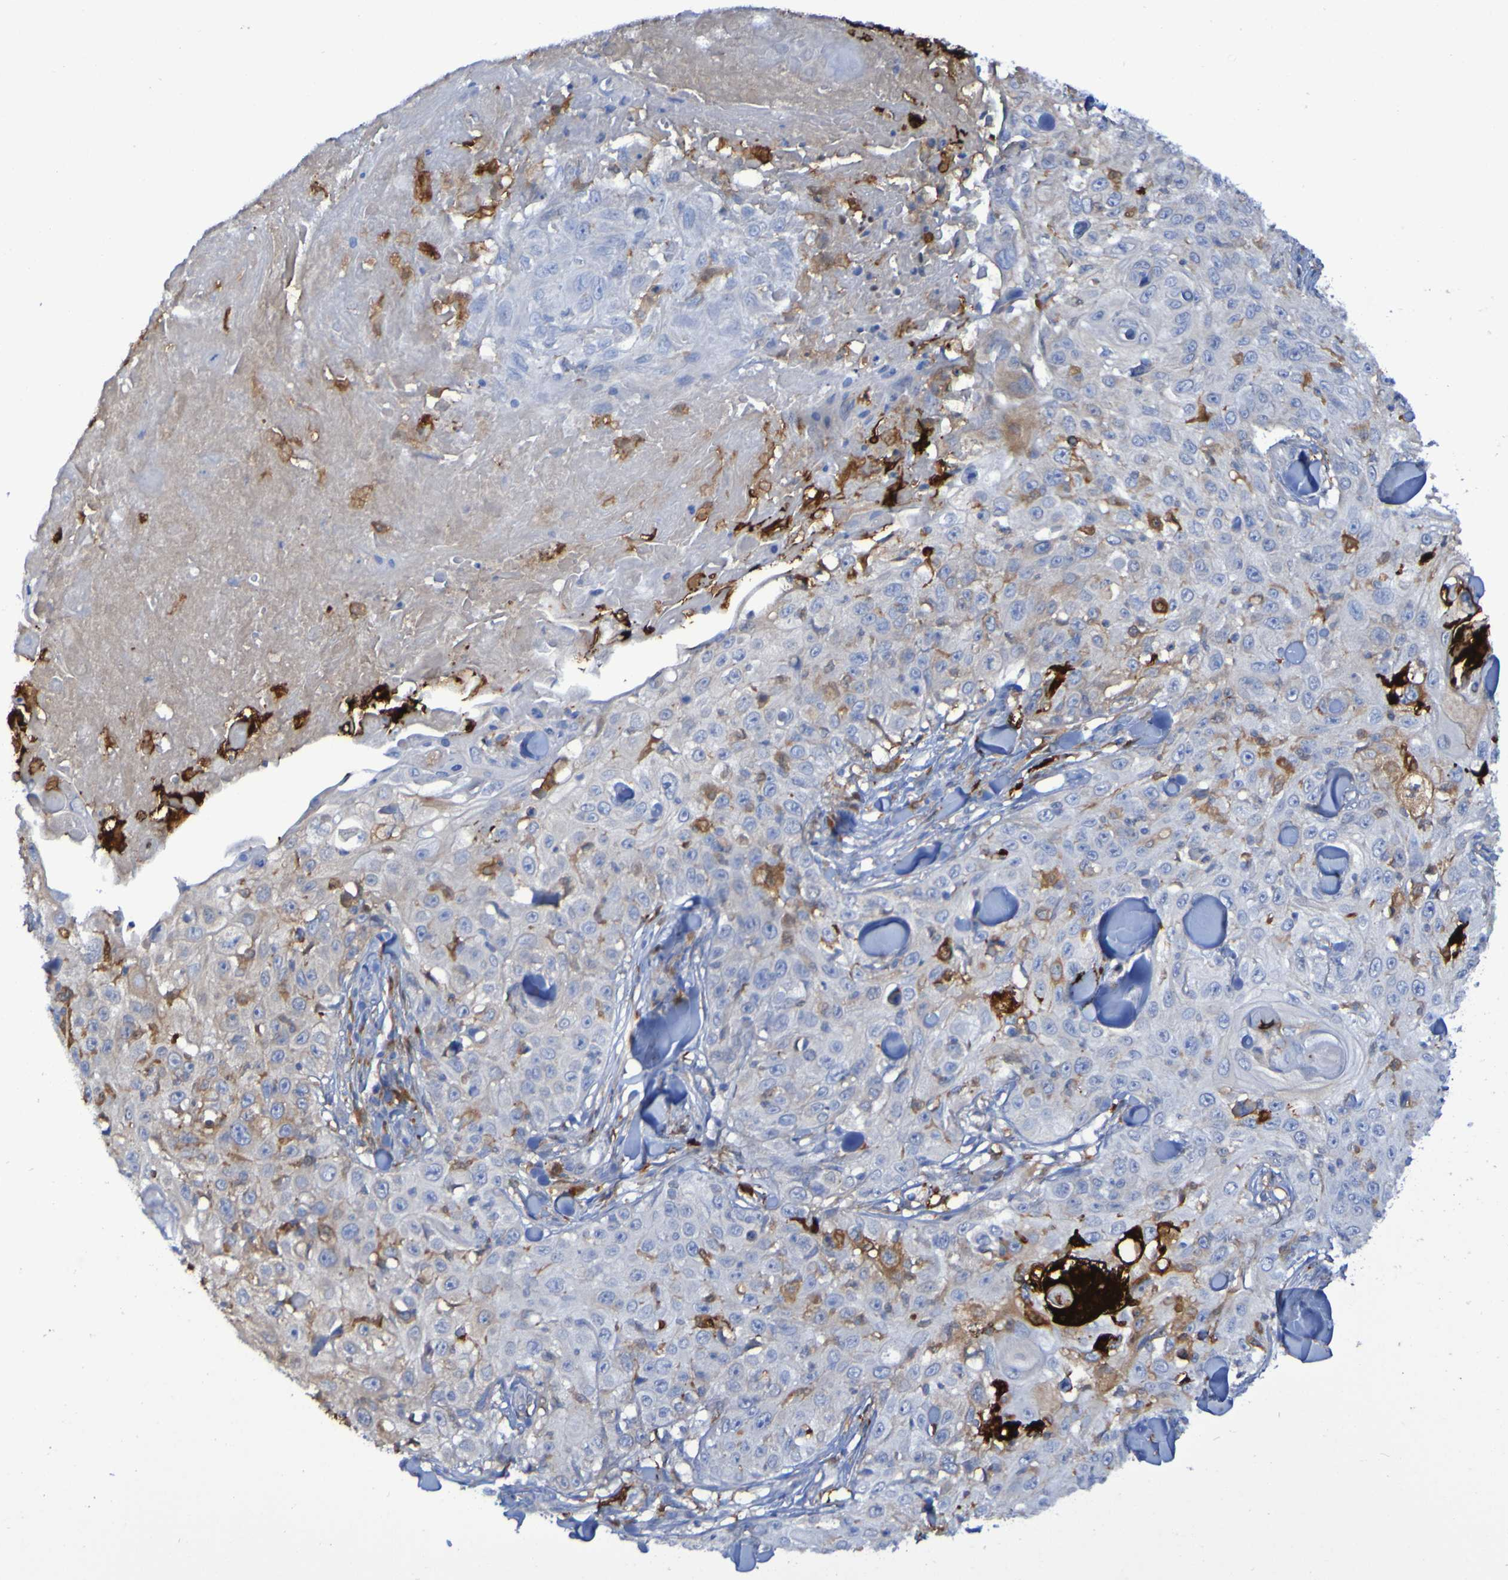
{"staining": {"intensity": "moderate", "quantity": "<25%", "location": "cytoplasmic/membranous"}, "tissue": "skin cancer", "cell_type": "Tumor cells", "image_type": "cancer", "snomed": [{"axis": "morphology", "description": "Squamous cell carcinoma, NOS"}, {"axis": "topography", "description": "Skin"}], "caption": "Skin cancer stained with DAB (3,3'-diaminobenzidine) immunohistochemistry (IHC) demonstrates low levels of moderate cytoplasmic/membranous expression in approximately <25% of tumor cells. (DAB IHC, brown staining for protein, blue staining for nuclei).", "gene": "MPPE1", "patient": {"sex": "male", "age": 86}}